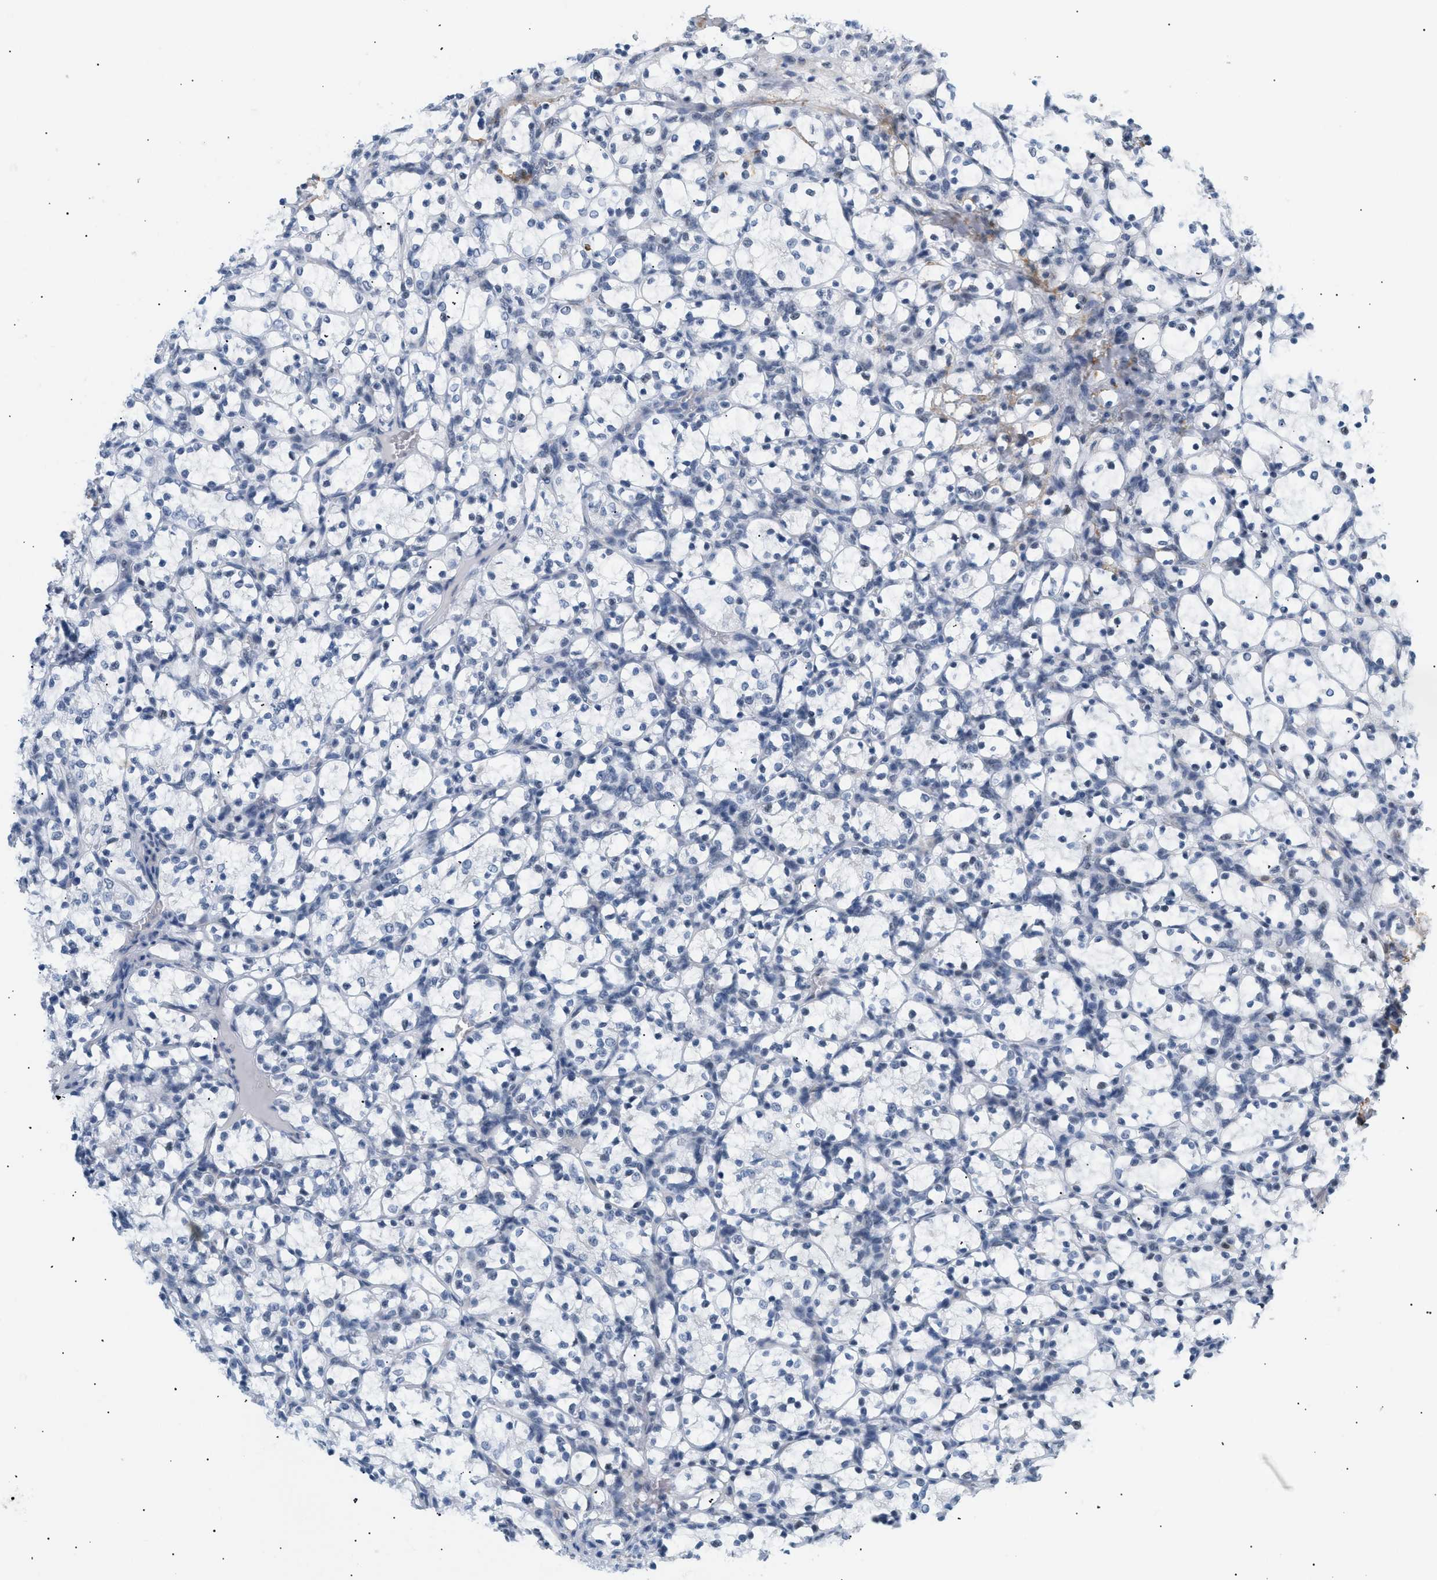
{"staining": {"intensity": "negative", "quantity": "none", "location": "none"}, "tissue": "renal cancer", "cell_type": "Tumor cells", "image_type": "cancer", "snomed": [{"axis": "morphology", "description": "Adenocarcinoma, NOS"}, {"axis": "topography", "description": "Kidney"}], "caption": "The micrograph shows no significant staining in tumor cells of renal adenocarcinoma.", "gene": "ELN", "patient": {"sex": "female", "age": 69}}